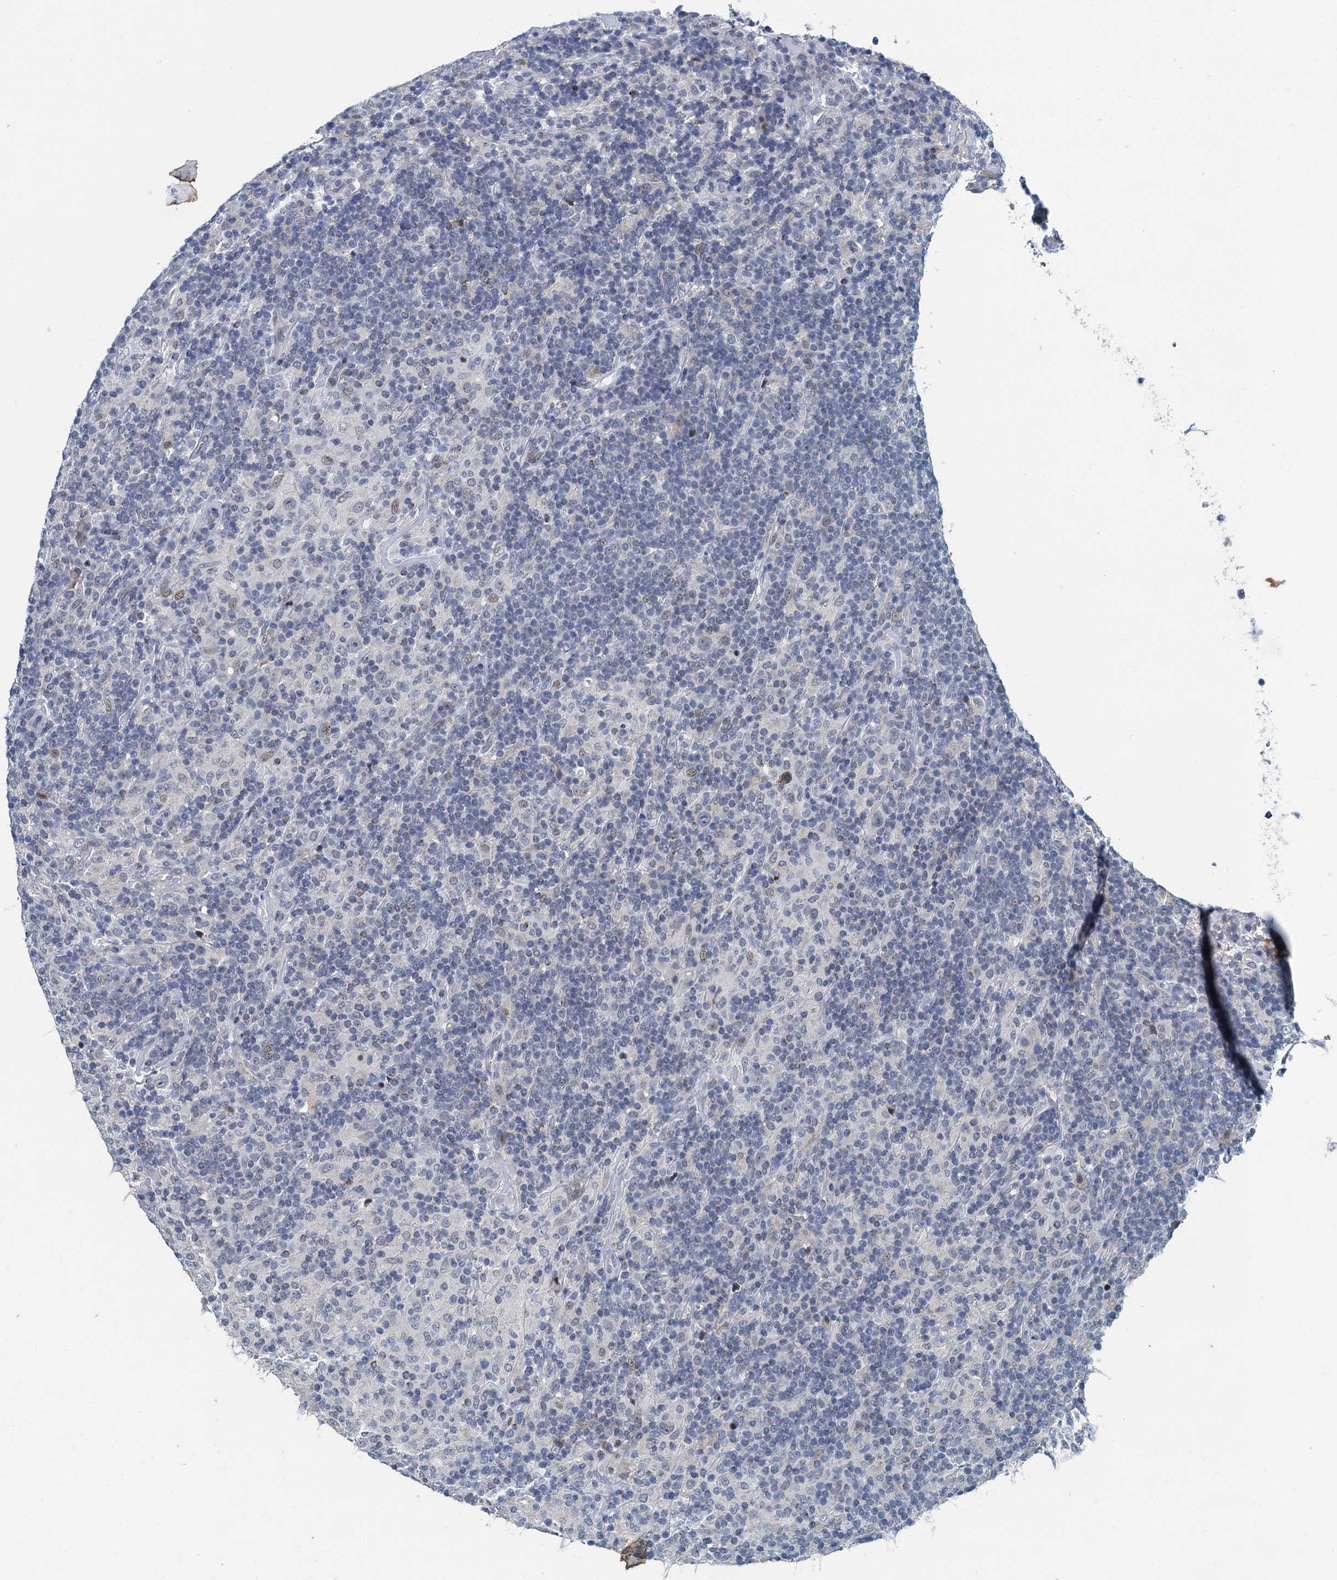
{"staining": {"intensity": "negative", "quantity": "none", "location": "none"}, "tissue": "lymphoma", "cell_type": "Tumor cells", "image_type": "cancer", "snomed": [{"axis": "morphology", "description": "Hodgkin's disease, NOS"}, {"axis": "topography", "description": "Lymph node"}], "caption": "Immunohistochemistry micrograph of neoplastic tissue: lymphoma stained with DAB (3,3'-diaminobenzidine) shows no significant protein staining in tumor cells.", "gene": "ATOSA", "patient": {"sex": "male", "age": 70}}